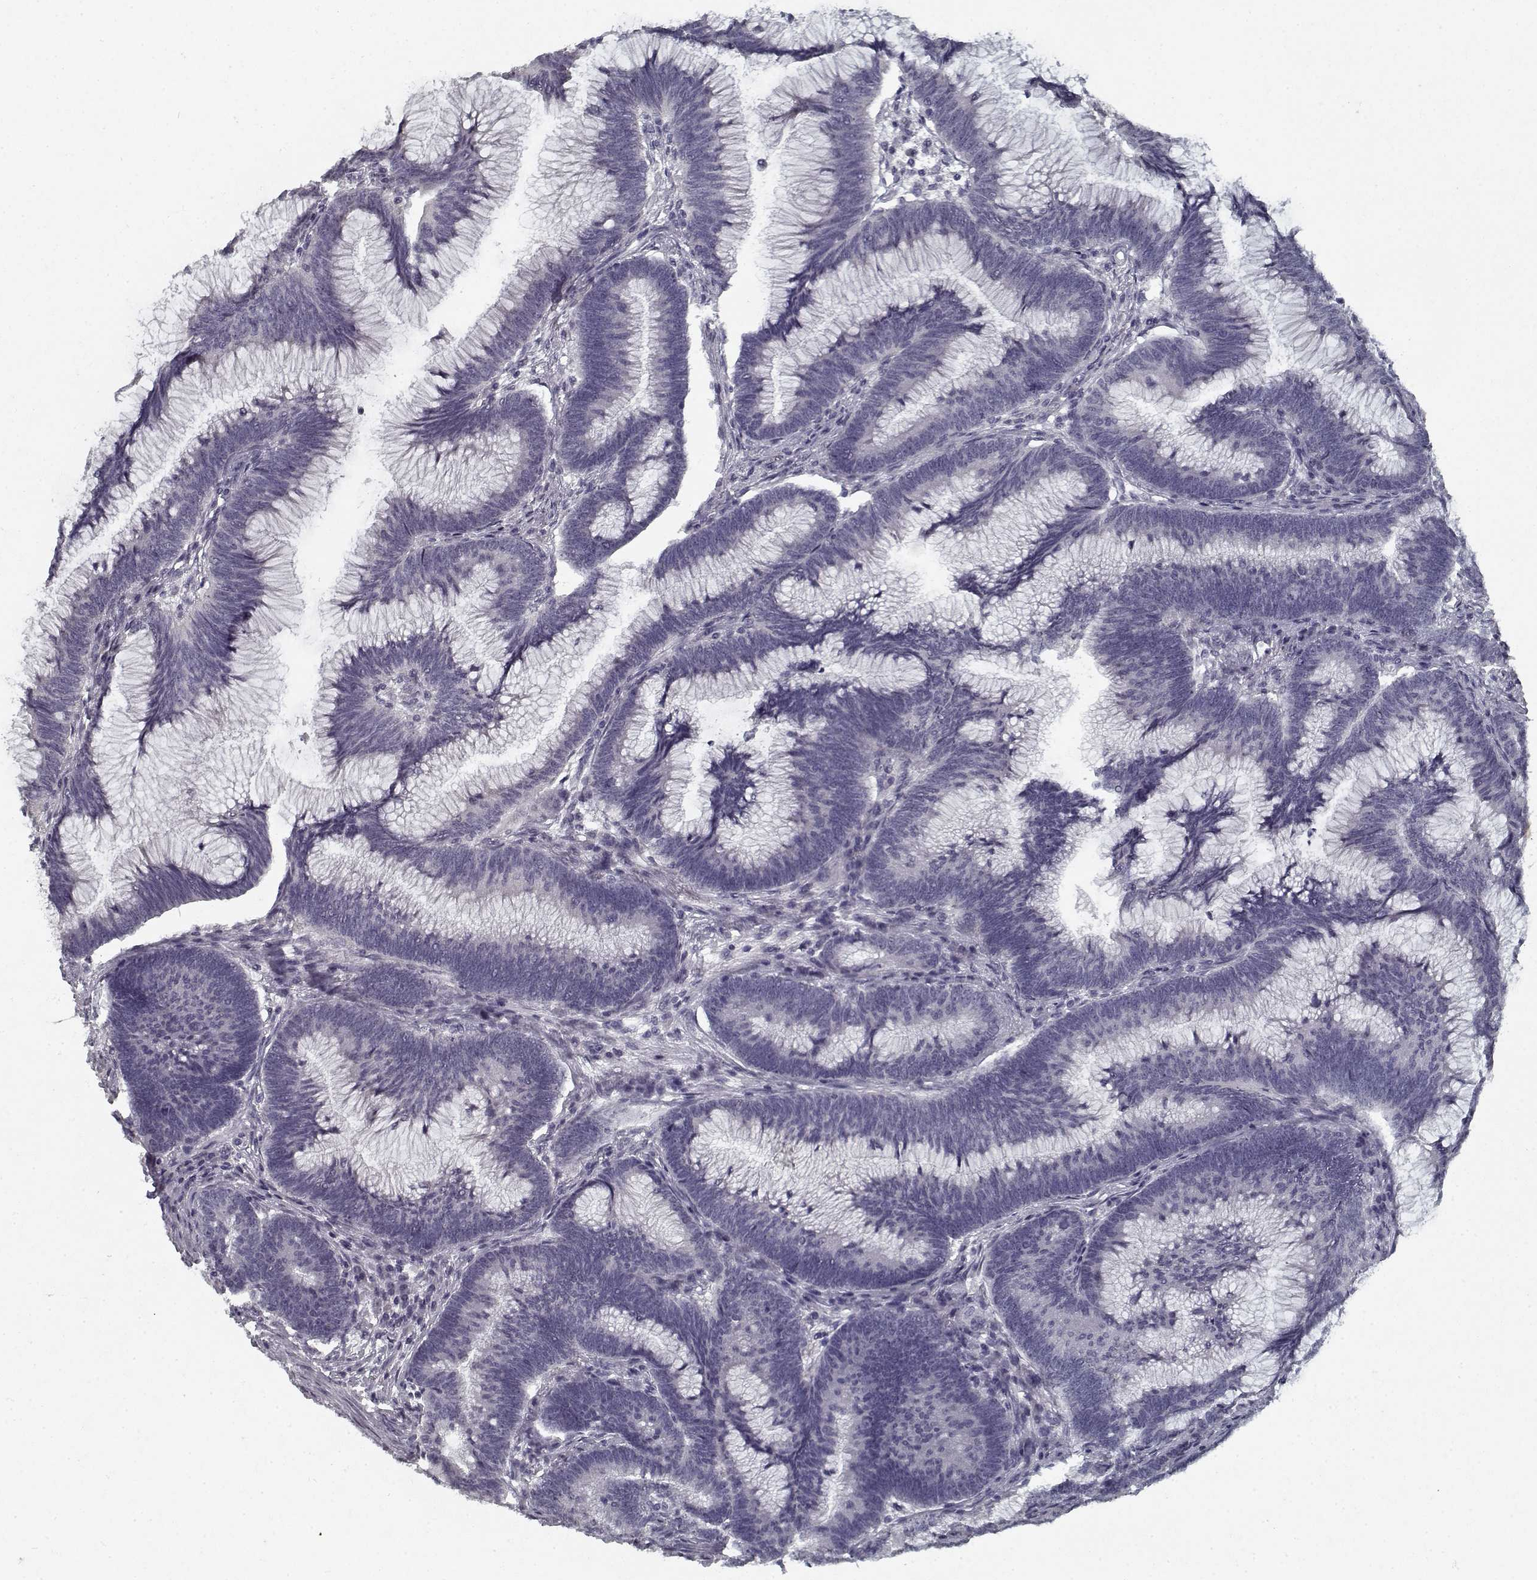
{"staining": {"intensity": "negative", "quantity": "none", "location": "none"}, "tissue": "colorectal cancer", "cell_type": "Tumor cells", "image_type": "cancer", "snomed": [{"axis": "morphology", "description": "Adenocarcinoma, NOS"}, {"axis": "topography", "description": "Colon"}], "caption": "High power microscopy image of an immunohistochemistry micrograph of adenocarcinoma (colorectal), revealing no significant positivity in tumor cells.", "gene": "GAD2", "patient": {"sex": "female", "age": 78}}